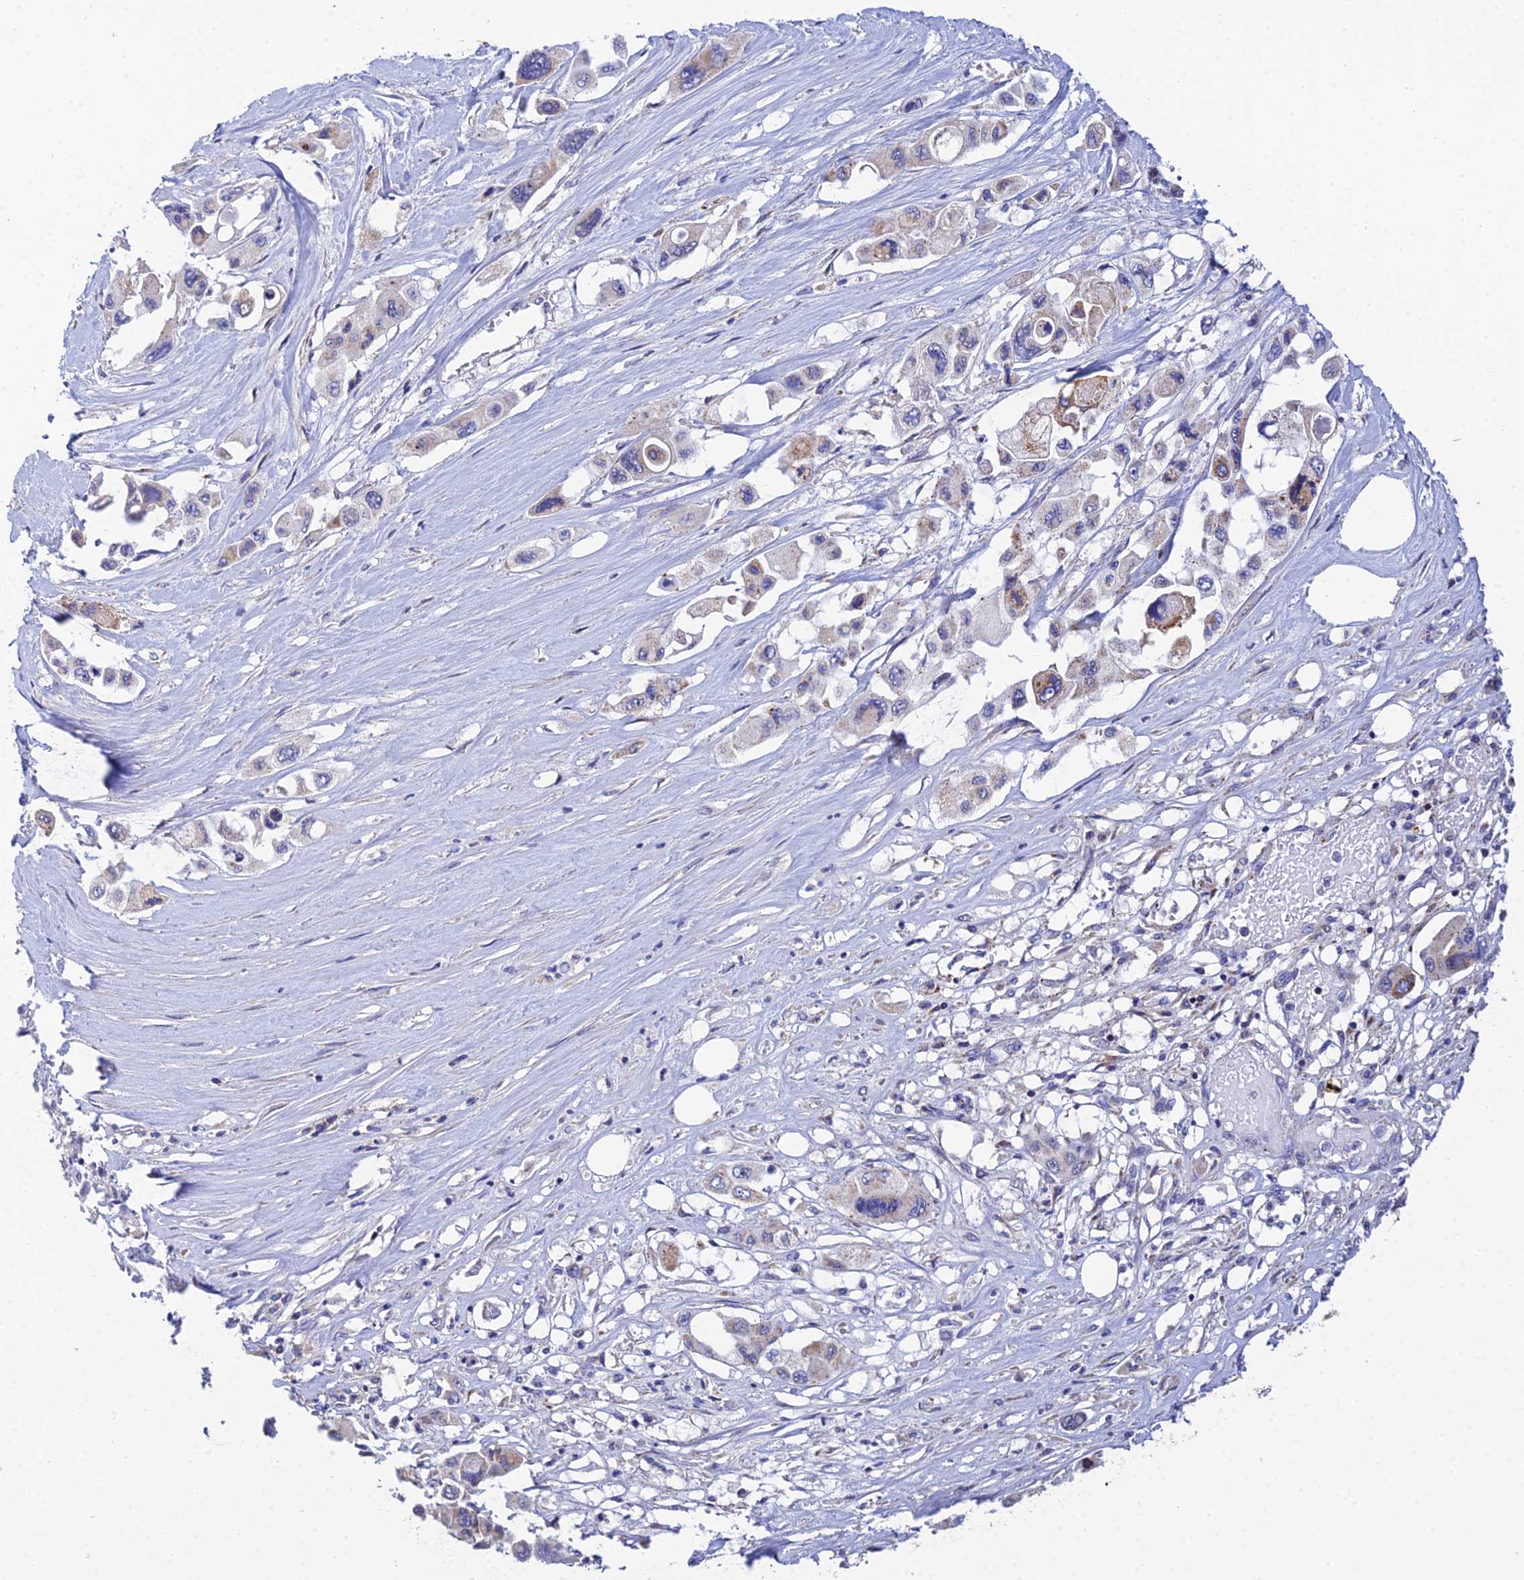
{"staining": {"intensity": "moderate", "quantity": "<25%", "location": "cytoplasmic/membranous"}, "tissue": "pancreatic cancer", "cell_type": "Tumor cells", "image_type": "cancer", "snomed": [{"axis": "morphology", "description": "Adenocarcinoma, NOS"}, {"axis": "topography", "description": "Pancreas"}], "caption": "Immunohistochemical staining of pancreatic adenocarcinoma displays low levels of moderate cytoplasmic/membranous staining in about <25% of tumor cells.", "gene": "PLPP4", "patient": {"sex": "male", "age": 92}}